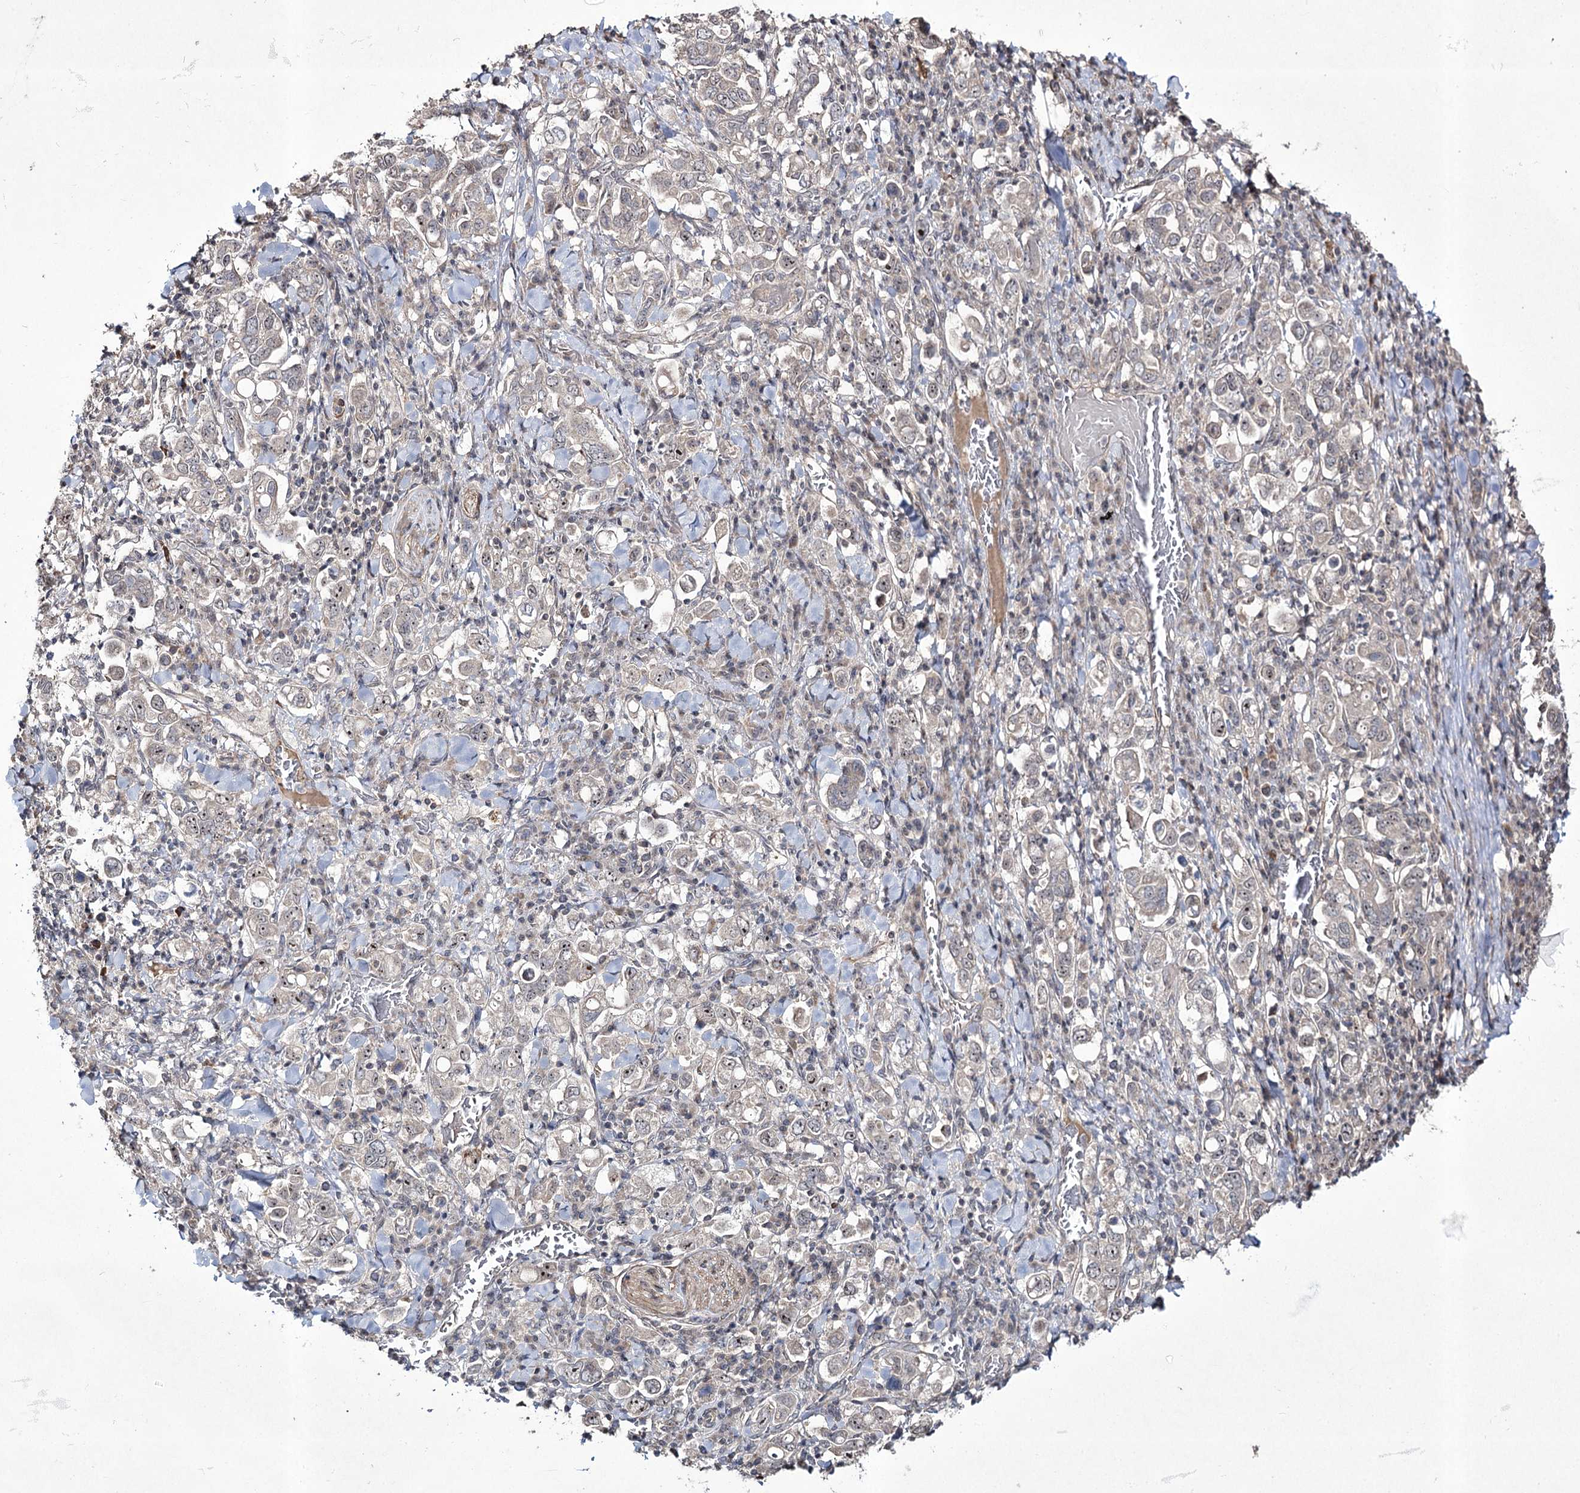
{"staining": {"intensity": "weak", "quantity": "<25%", "location": "nuclear"}, "tissue": "stomach cancer", "cell_type": "Tumor cells", "image_type": "cancer", "snomed": [{"axis": "morphology", "description": "Adenocarcinoma, NOS"}, {"axis": "topography", "description": "Stomach, upper"}], "caption": "Tumor cells are negative for protein expression in human stomach cancer (adenocarcinoma).", "gene": "CCDC59", "patient": {"sex": "male", "age": 62}}